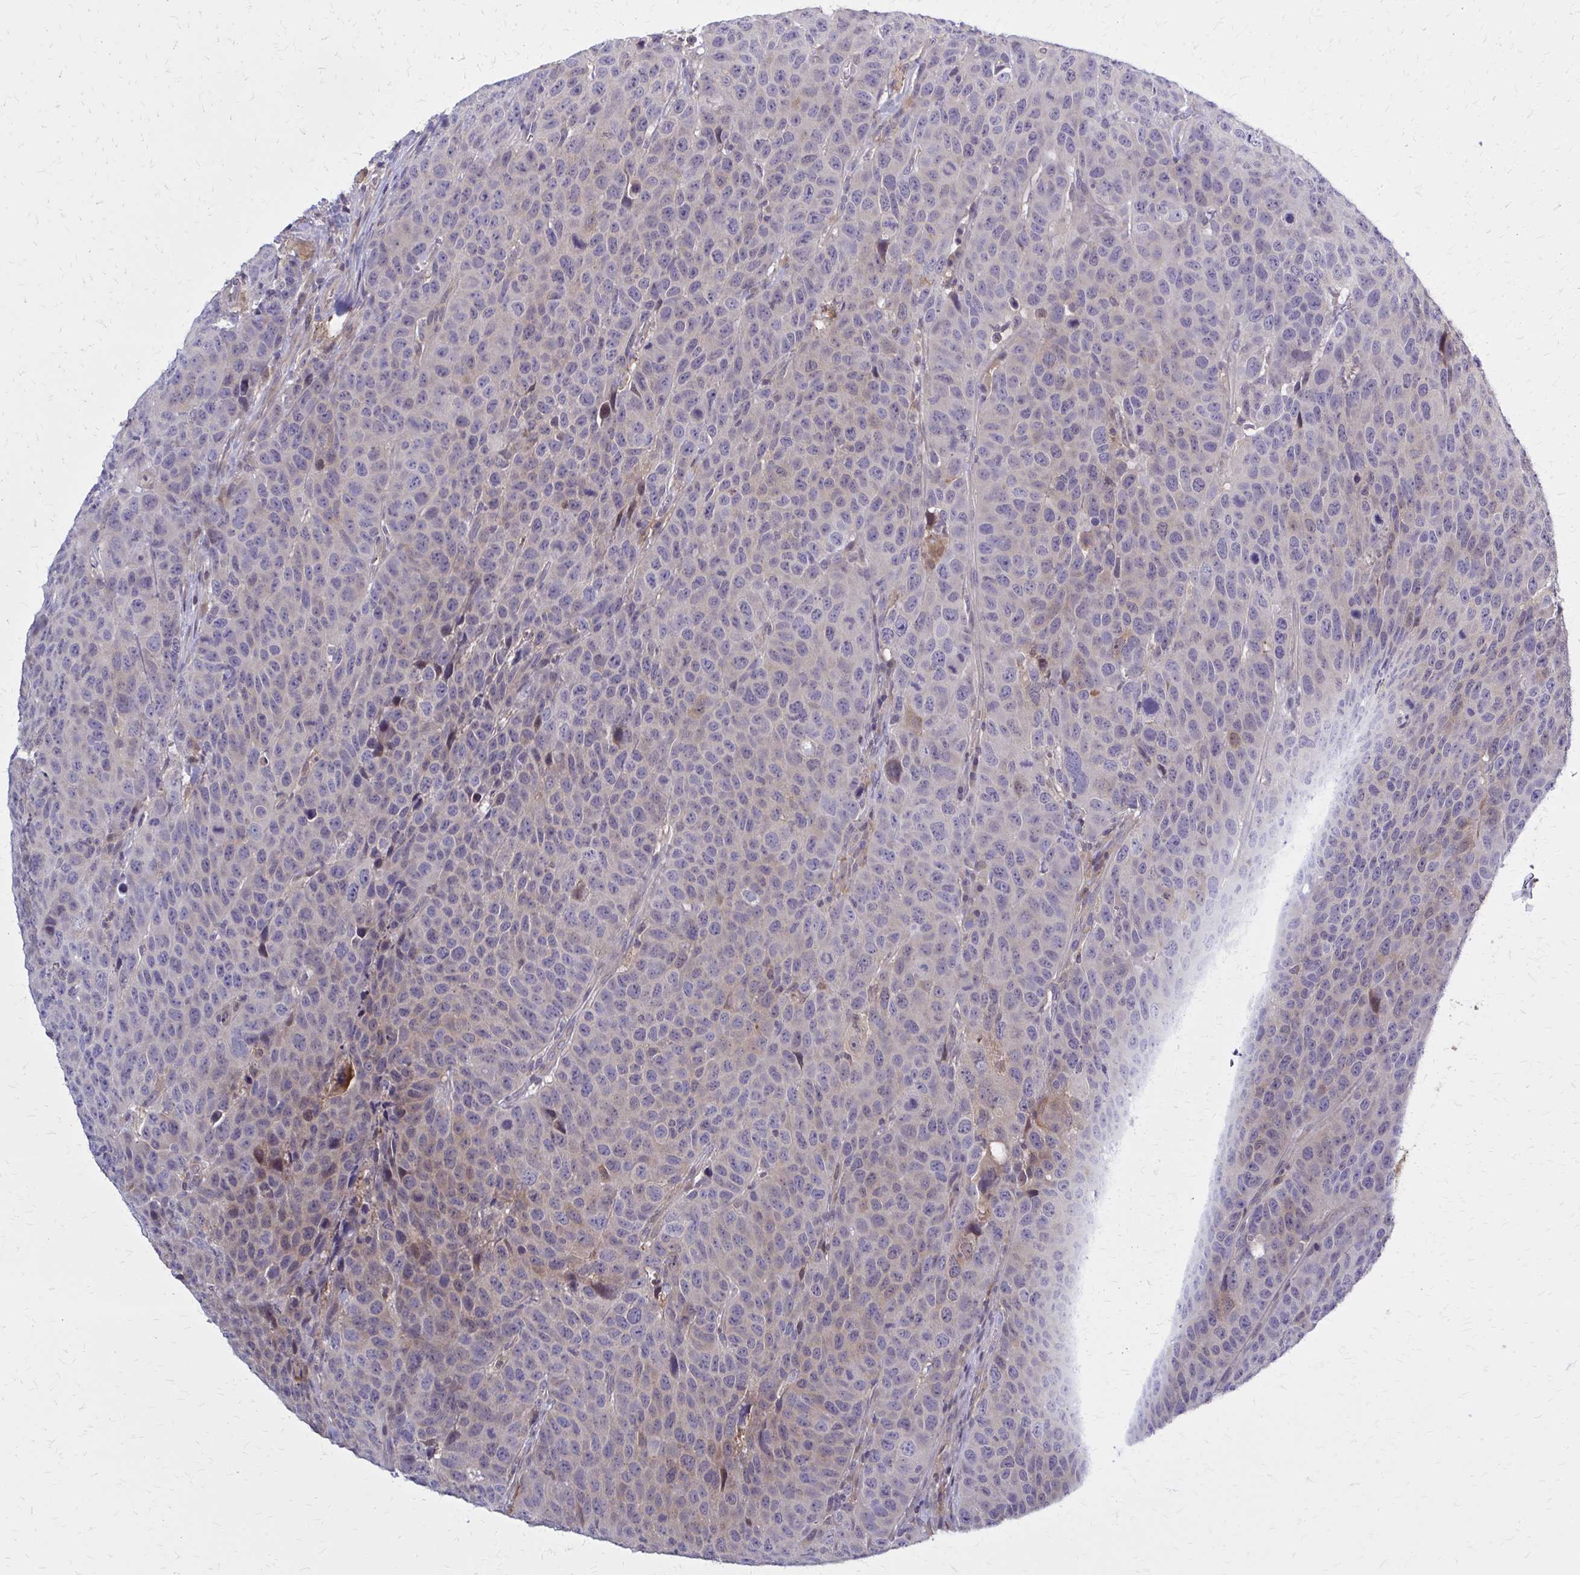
{"staining": {"intensity": "weak", "quantity": "<25%", "location": "cytoplasmic/membranous"}, "tissue": "head and neck cancer", "cell_type": "Tumor cells", "image_type": "cancer", "snomed": [{"axis": "morphology", "description": "Squamous cell carcinoma, NOS"}, {"axis": "topography", "description": "Head-Neck"}], "caption": "This is an IHC photomicrograph of human head and neck cancer (squamous cell carcinoma). There is no positivity in tumor cells.", "gene": "DBI", "patient": {"sex": "male", "age": 66}}